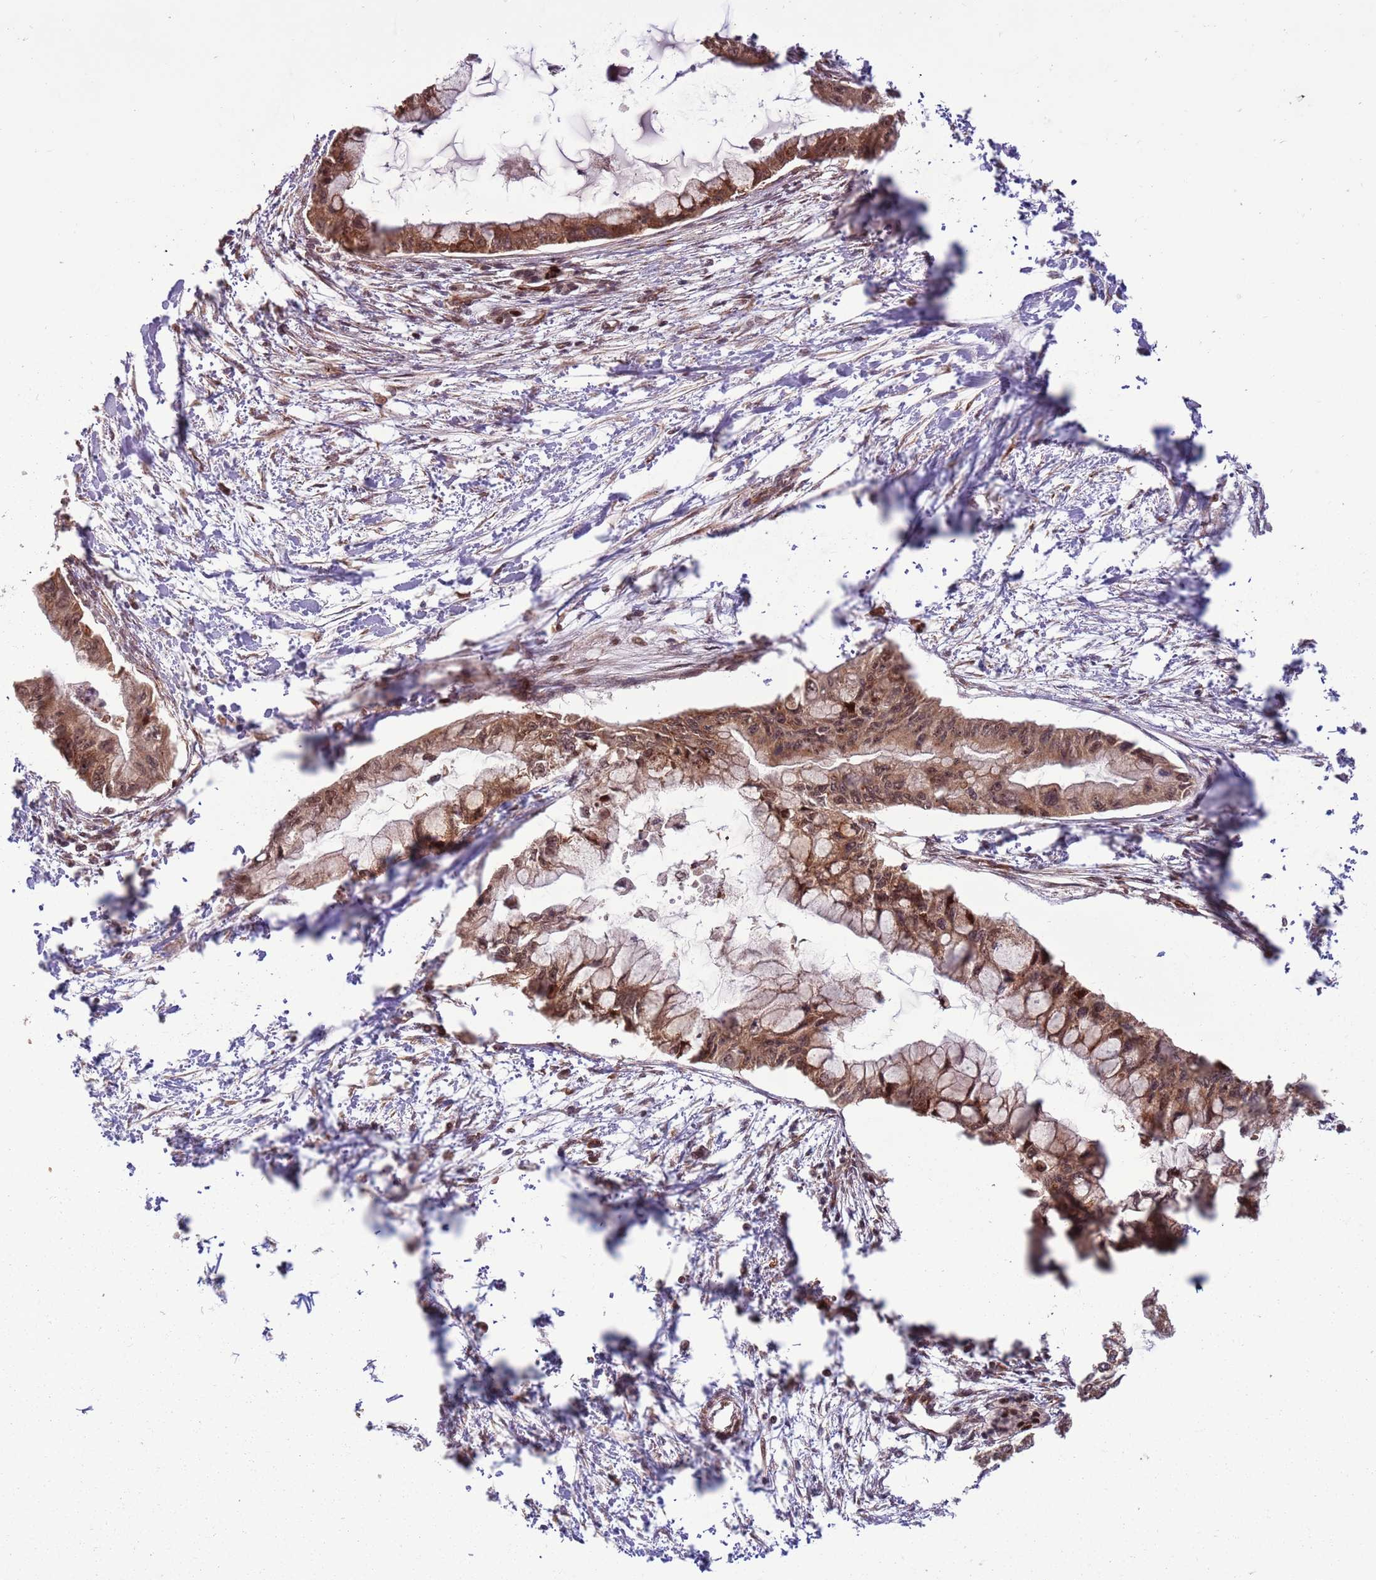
{"staining": {"intensity": "moderate", "quantity": ">75%", "location": "cytoplasmic/membranous,nuclear"}, "tissue": "pancreatic cancer", "cell_type": "Tumor cells", "image_type": "cancer", "snomed": [{"axis": "morphology", "description": "Adenocarcinoma, NOS"}, {"axis": "topography", "description": "Pancreas"}], "caption": "Moderate cytoplasmic/membranous and nuclear expression for a protein is appreciated in about >75% of tumor cells of pancreatic cancer using immunohistochemistry.", "gene": "ADAMTS3", "patient": {"sex": "male", "age": 48}}